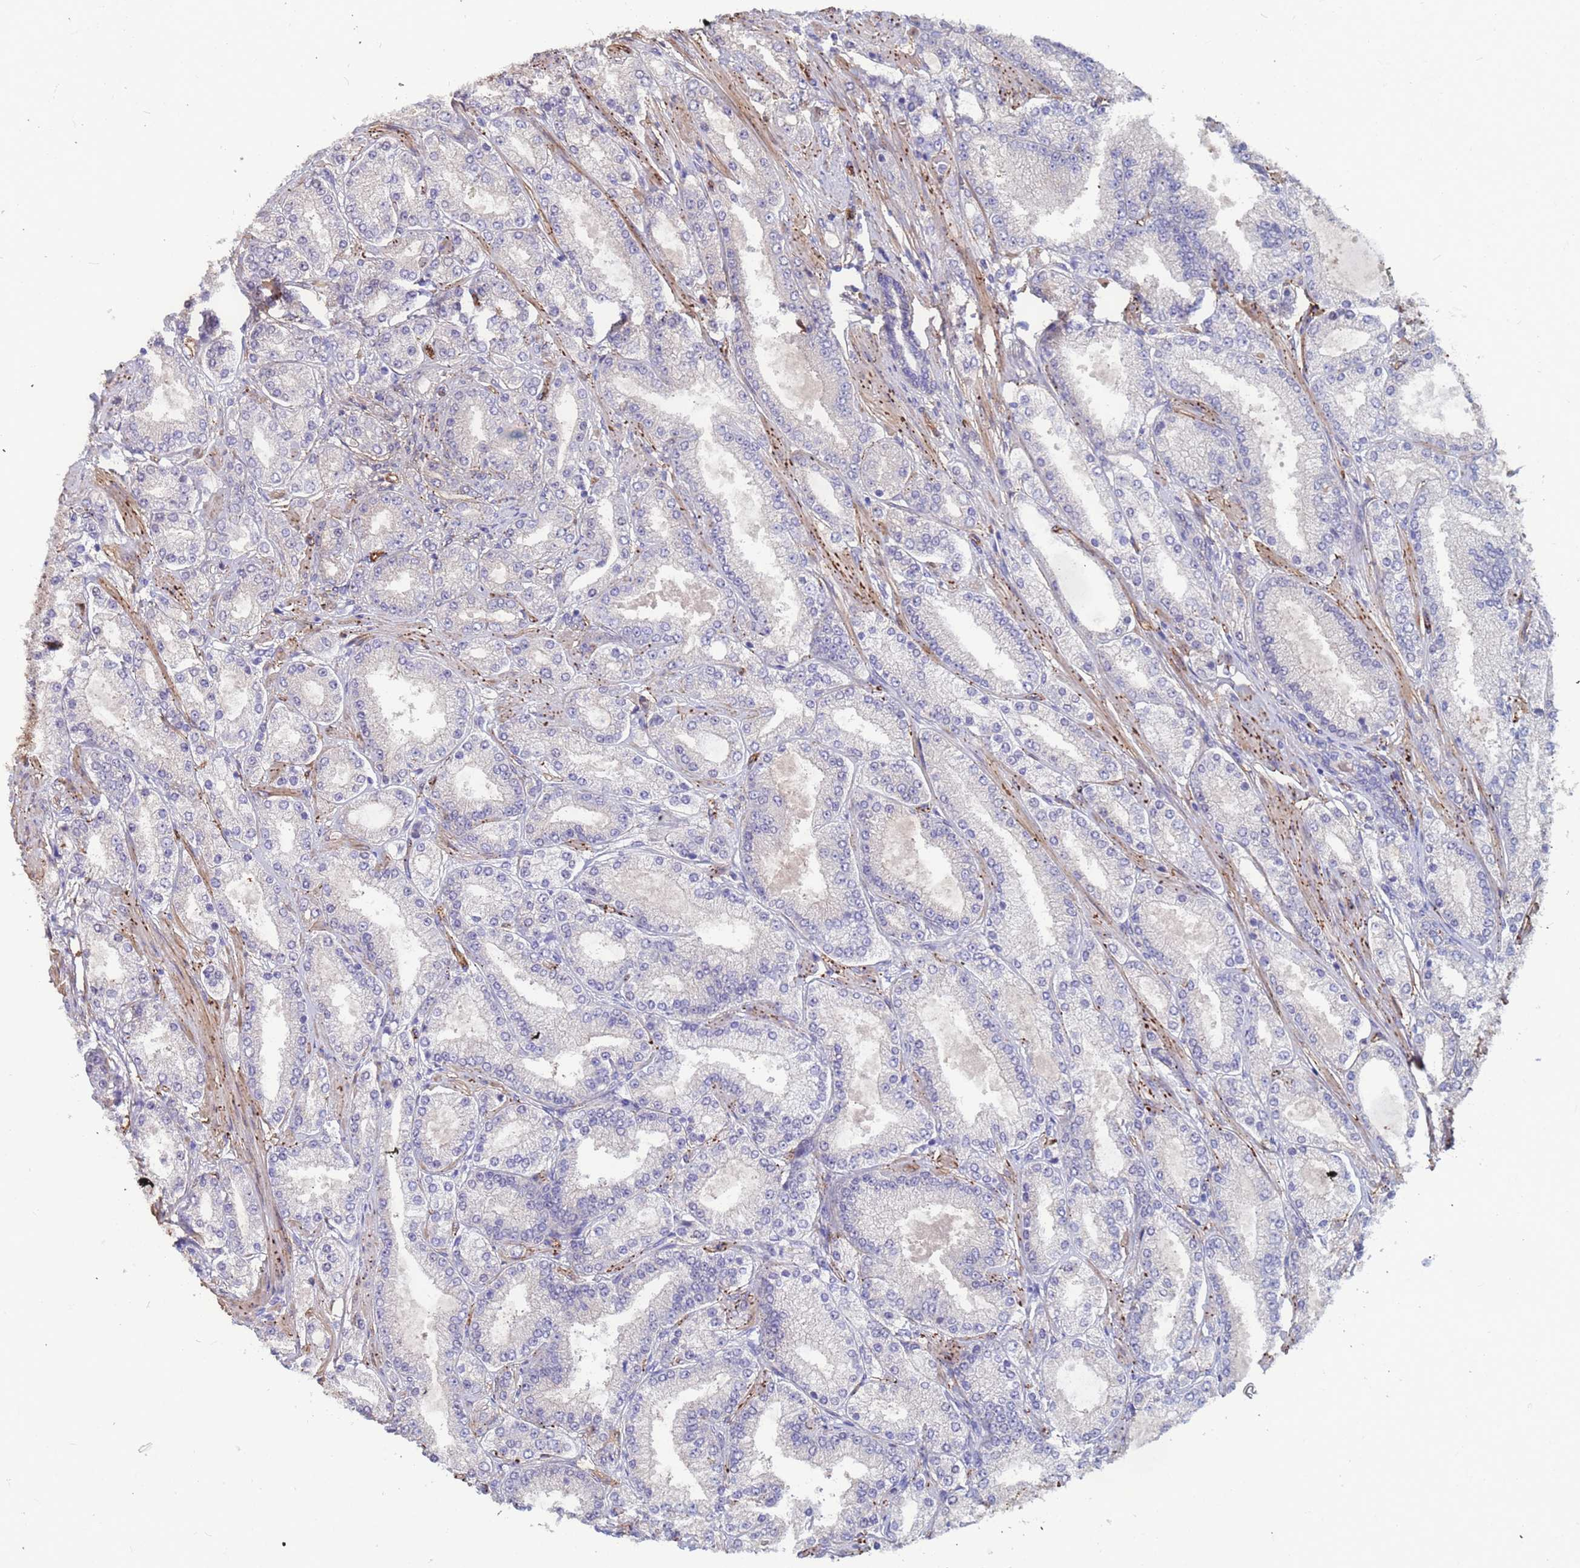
{"staining": {"intensity": "negative", "quantity": "none", "location": "none"}, "tissue": "prostate cancer", "cell_type": "Tumor cells", "image_type": "cancer", "snomed": [{"axis": "morphology", "description": "Adenocarcinoma, High grade"}, {"axis": "topography", "description": "Prostate"}], "caption": "The histopathology image shows no staining of tumor cells in prostate high-grade adenocarcinoma.", "gene": "EHD2", "patient": {"sex": "male", "age": 68}}